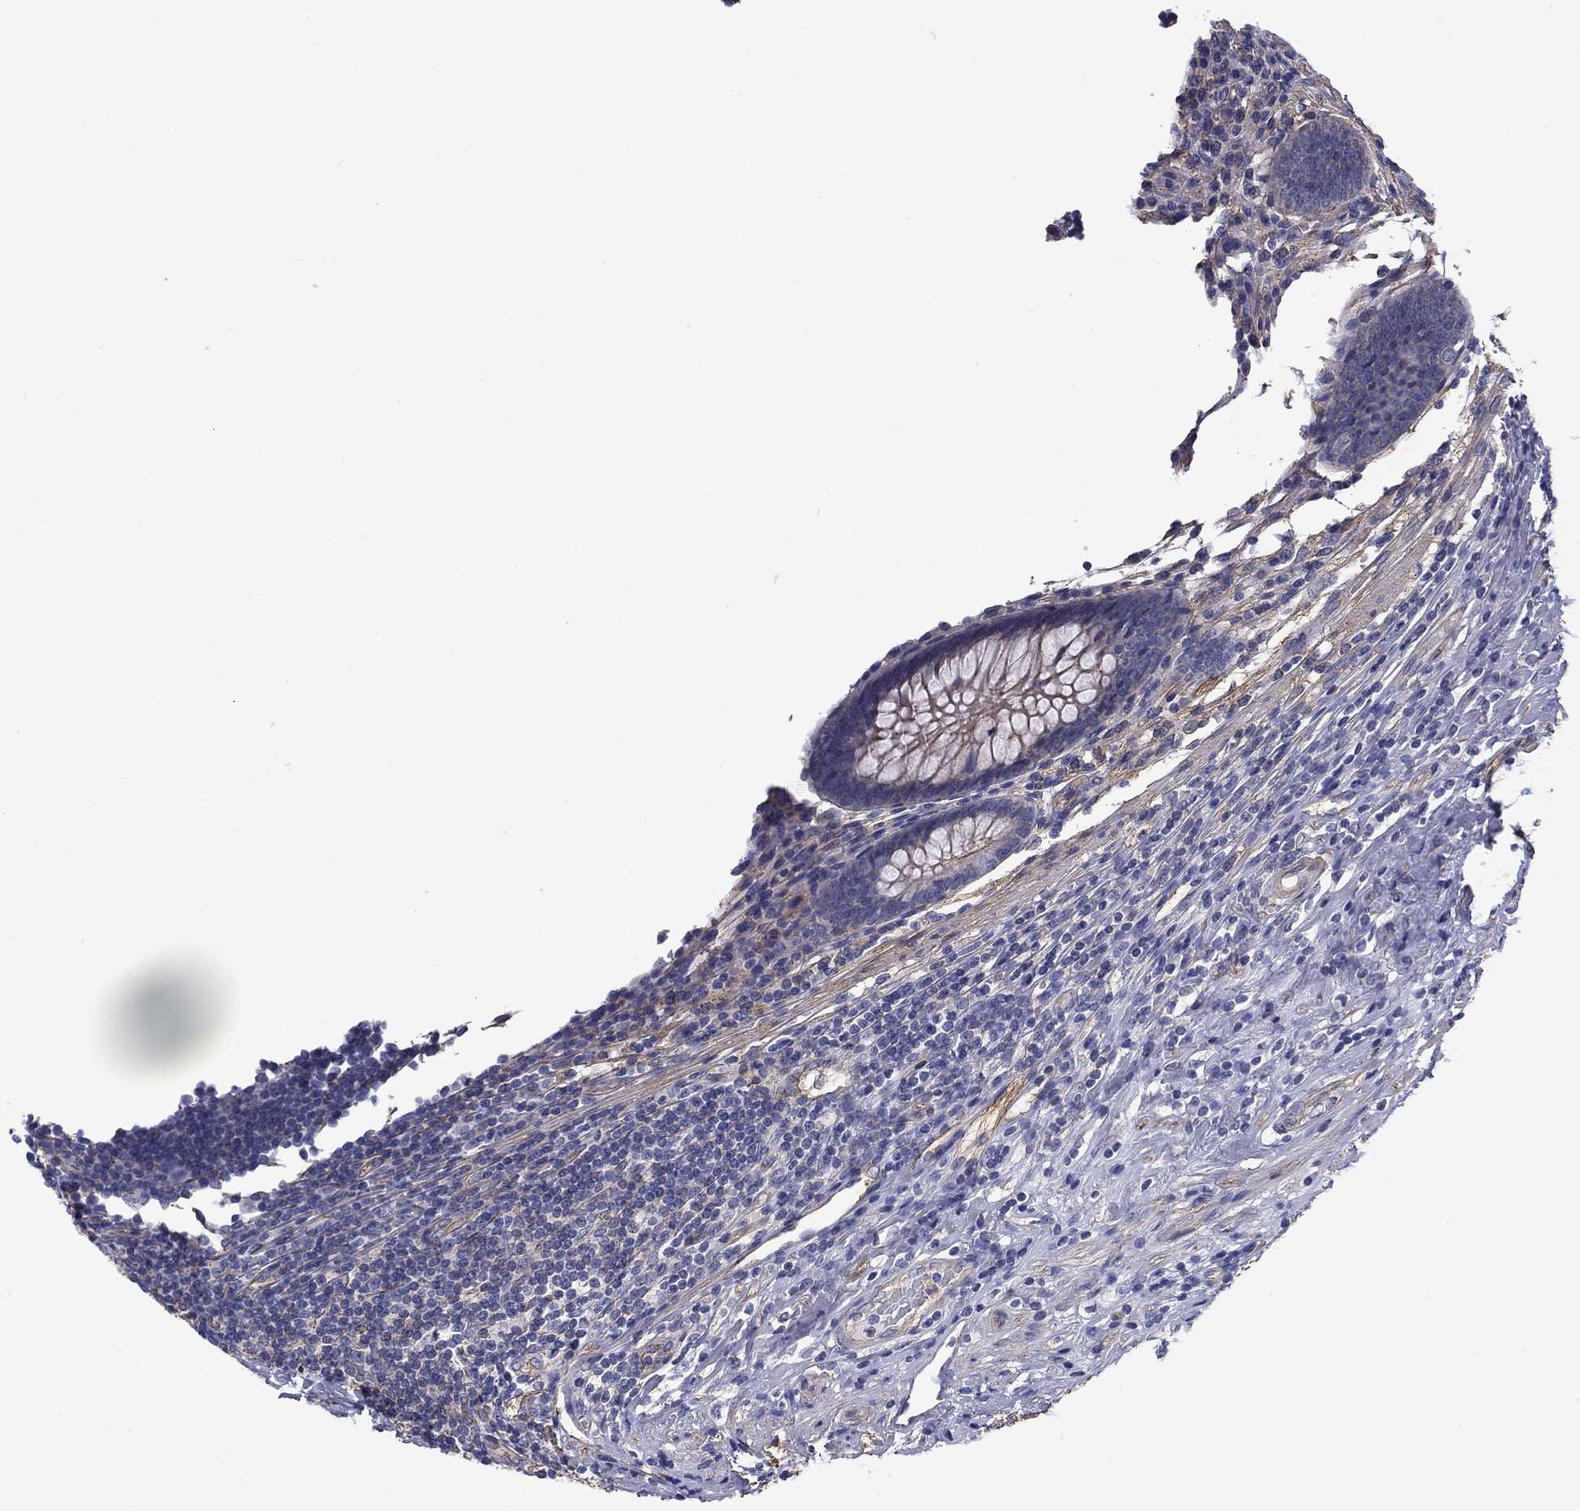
{"staining": {"intensity": "strong", "quantity": "<25%", "location": "cytoplasmic/membranous"}, "tissue": "appendix", "cell_type": "Glandular cells", "image_type": "normal", "snomed": [{"axis": "morphology", "description": "Normal tissue, NOS"}, {"axis": "topography", "description": "Appendix"}], "caption": "Protein staining exhibits strong cytoplasmic/membranous staining in approximately <25% of glandular cells in benign appendix.", "gene": "TCHH", "patient": {"sex": "male", "age": 47}}